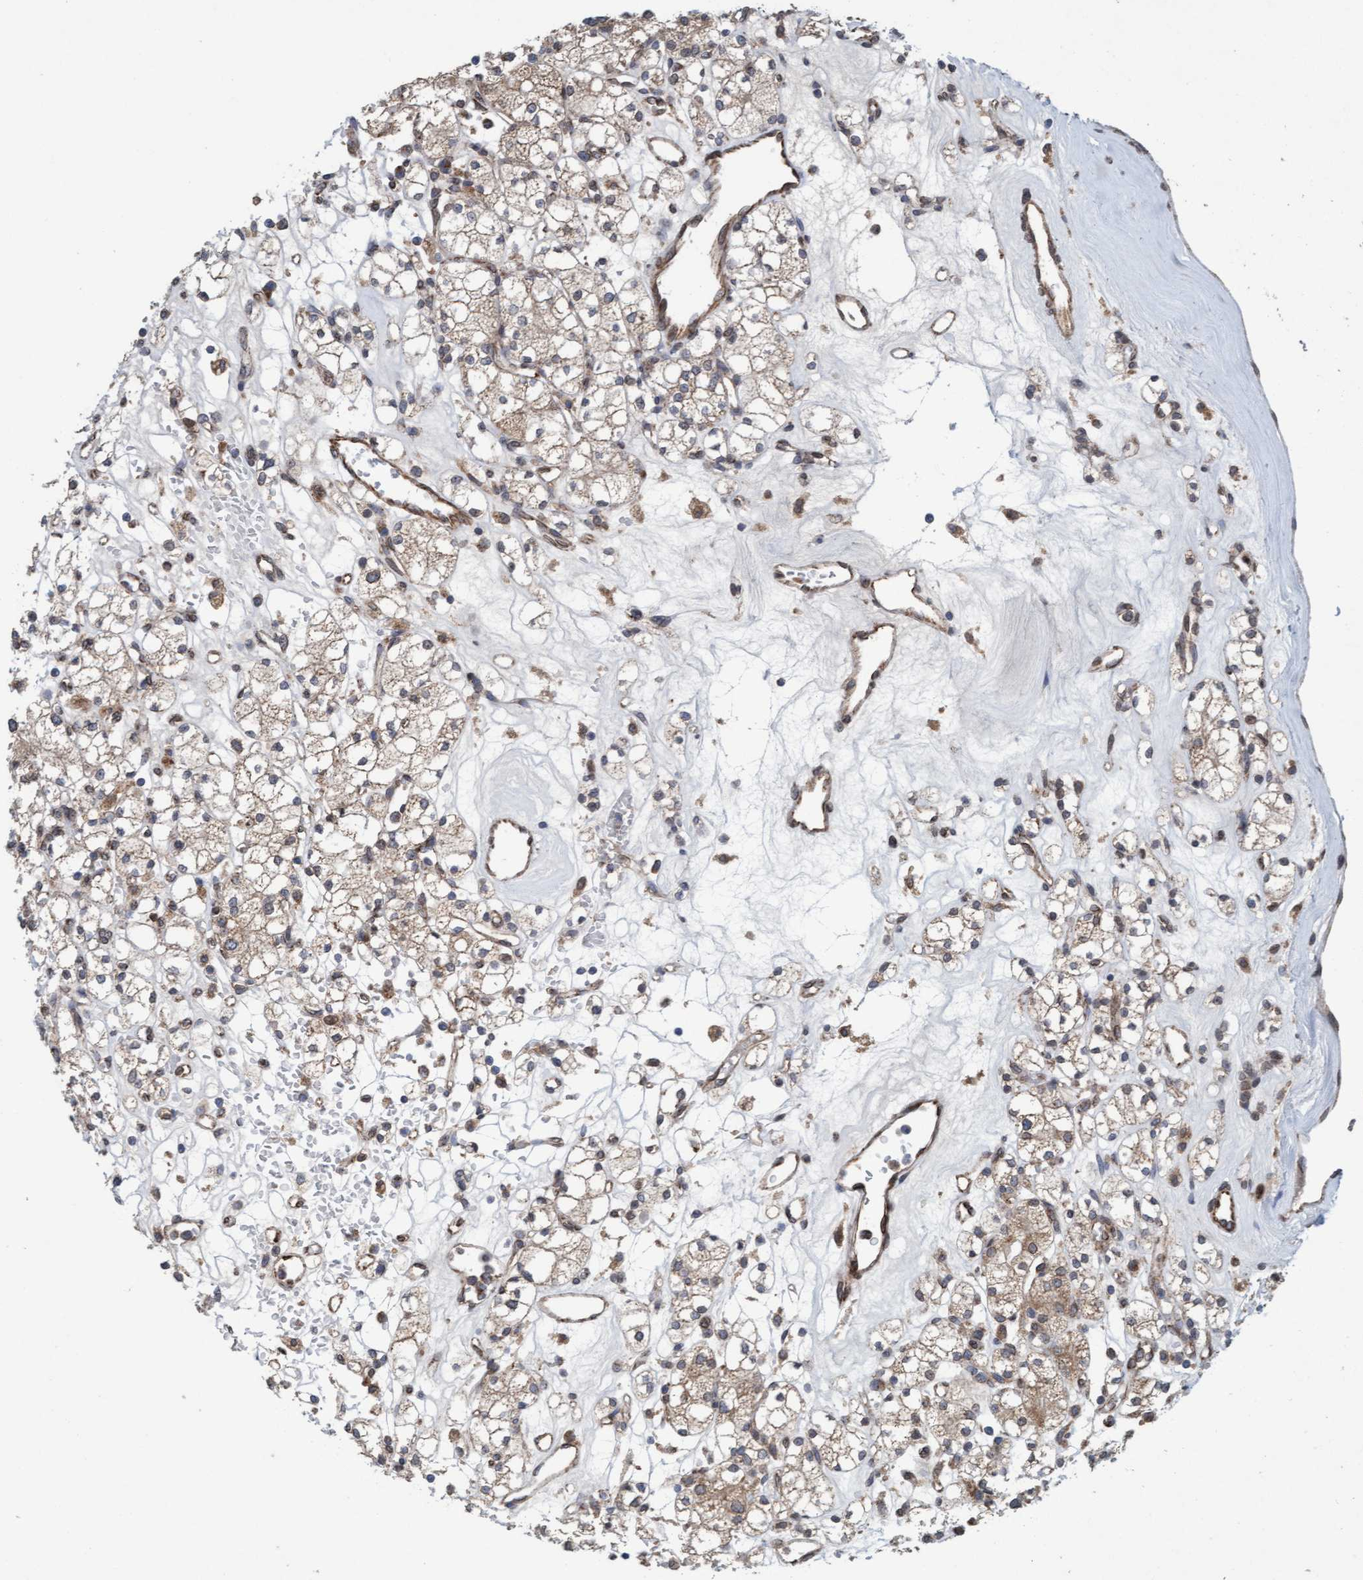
{"staining": {"intensity": "moderate", "quantity": ">75%", "location": "cytoplasmic/membranous"}, "tissue": "renal cancer", "cell_type": "Tumor cells", "image_type": "cancer", "snomed": [{"axis": "morphology", "description": "Adenocarcinoma, NOS"}, {"axis": "topography", "description": "Kidney"}], "caption": "Immunohistochemical staining of renal cancer displays medium levels of moderate cytoplasmic/membranous protein positivity in approximately >75% of tumor cells.", "gene": "MRPS23", "patient": {"sex": "male", "age": 77}}